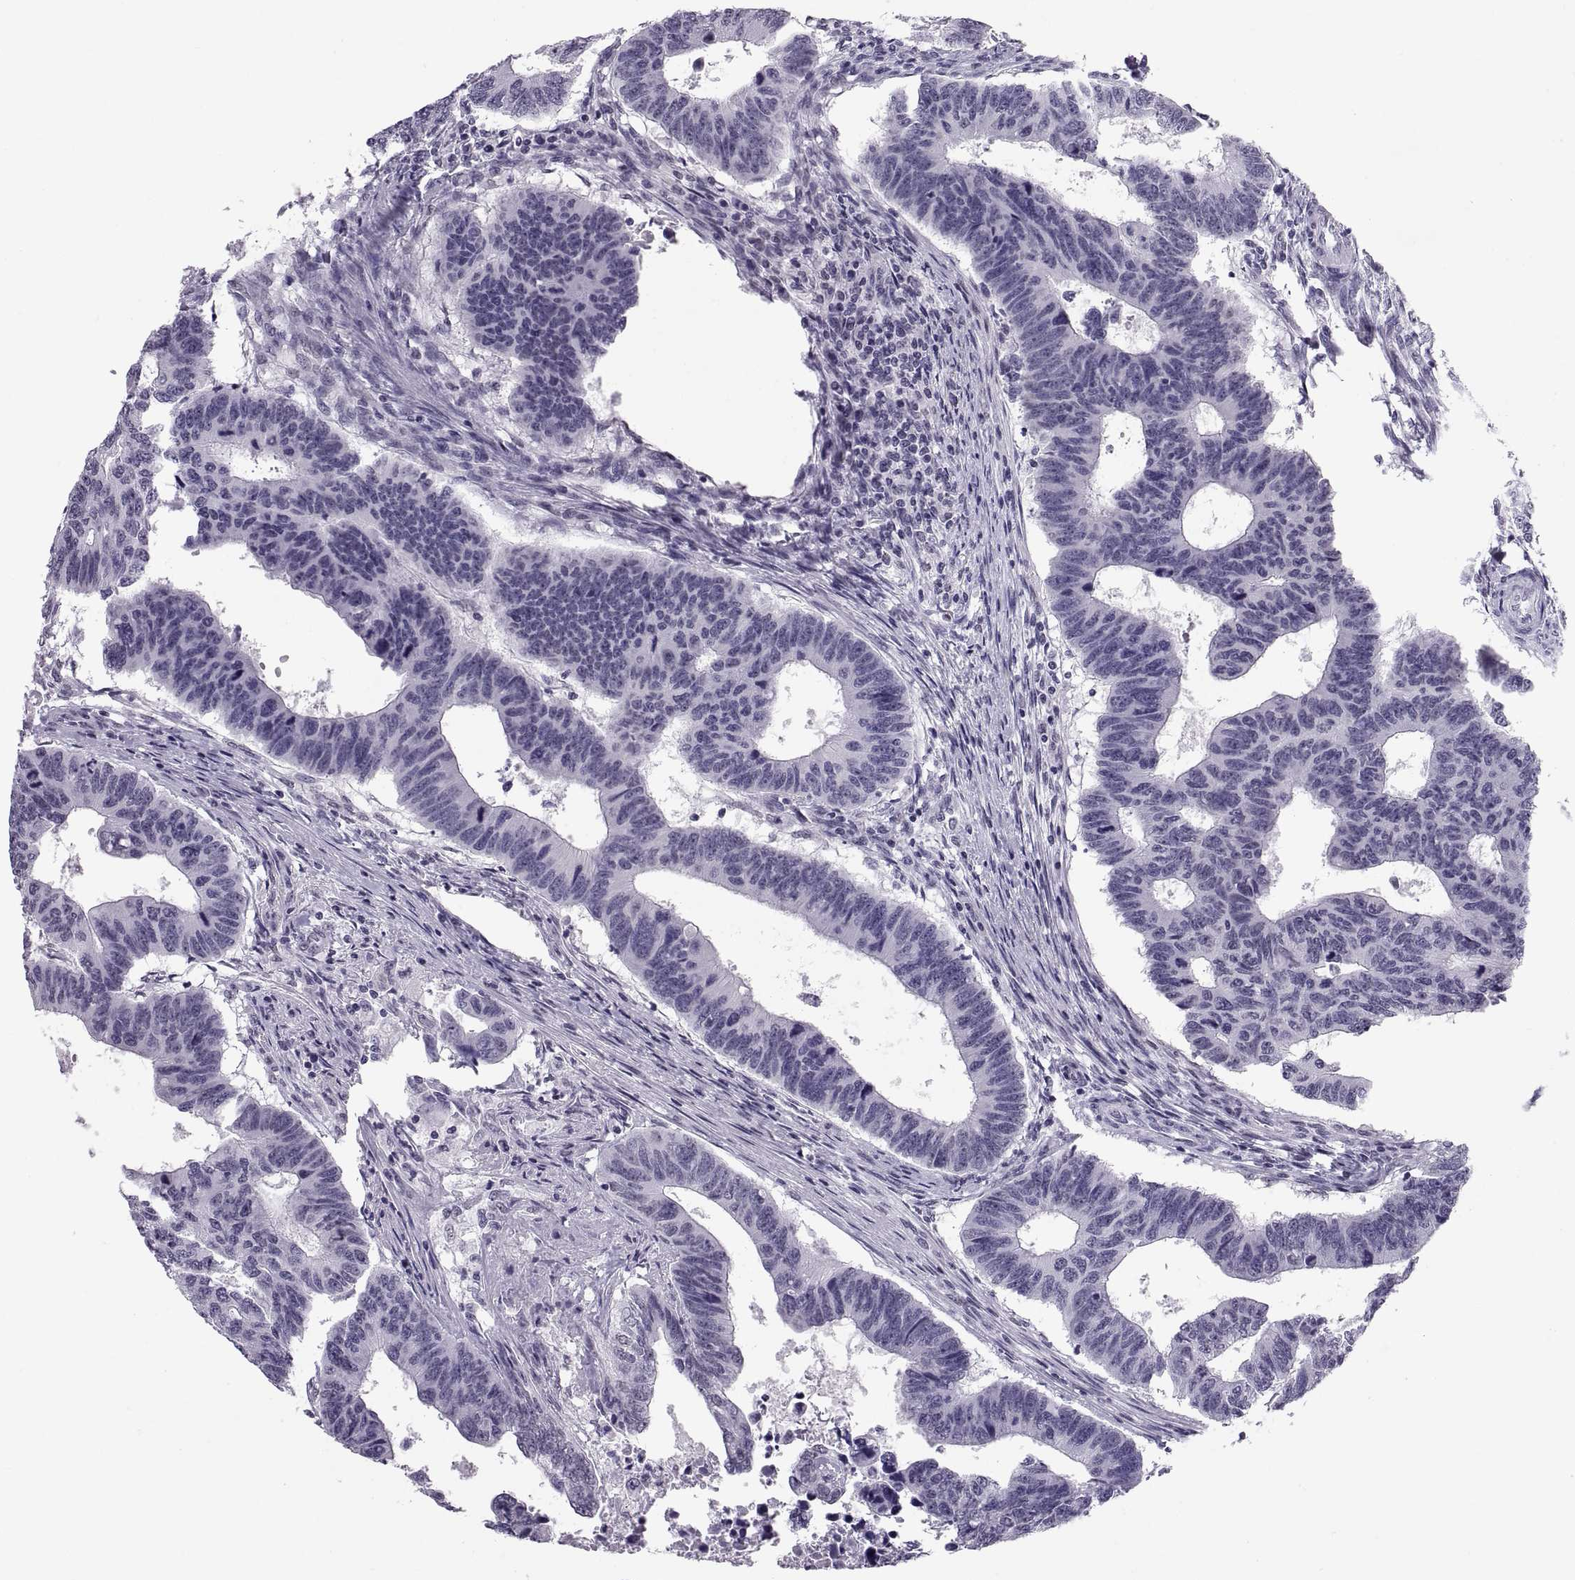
{"staining": {"intensity": "negative", "quantity": "none", "location": "none"}, "tissue": "colorectal cancer", "cell_type": "Tumor cells", "image_type": "cancer", "snomed": [{"axis": "morphology", "description": "Adenocarcinoma, NOS"}, {"axis": "topography", "description": "Rectum"}], "caption": "Tumor cells show no significant staining in colorectal cancer.", "gene": "CARTPT", "patient": {"sex": "female", "age": 85}}